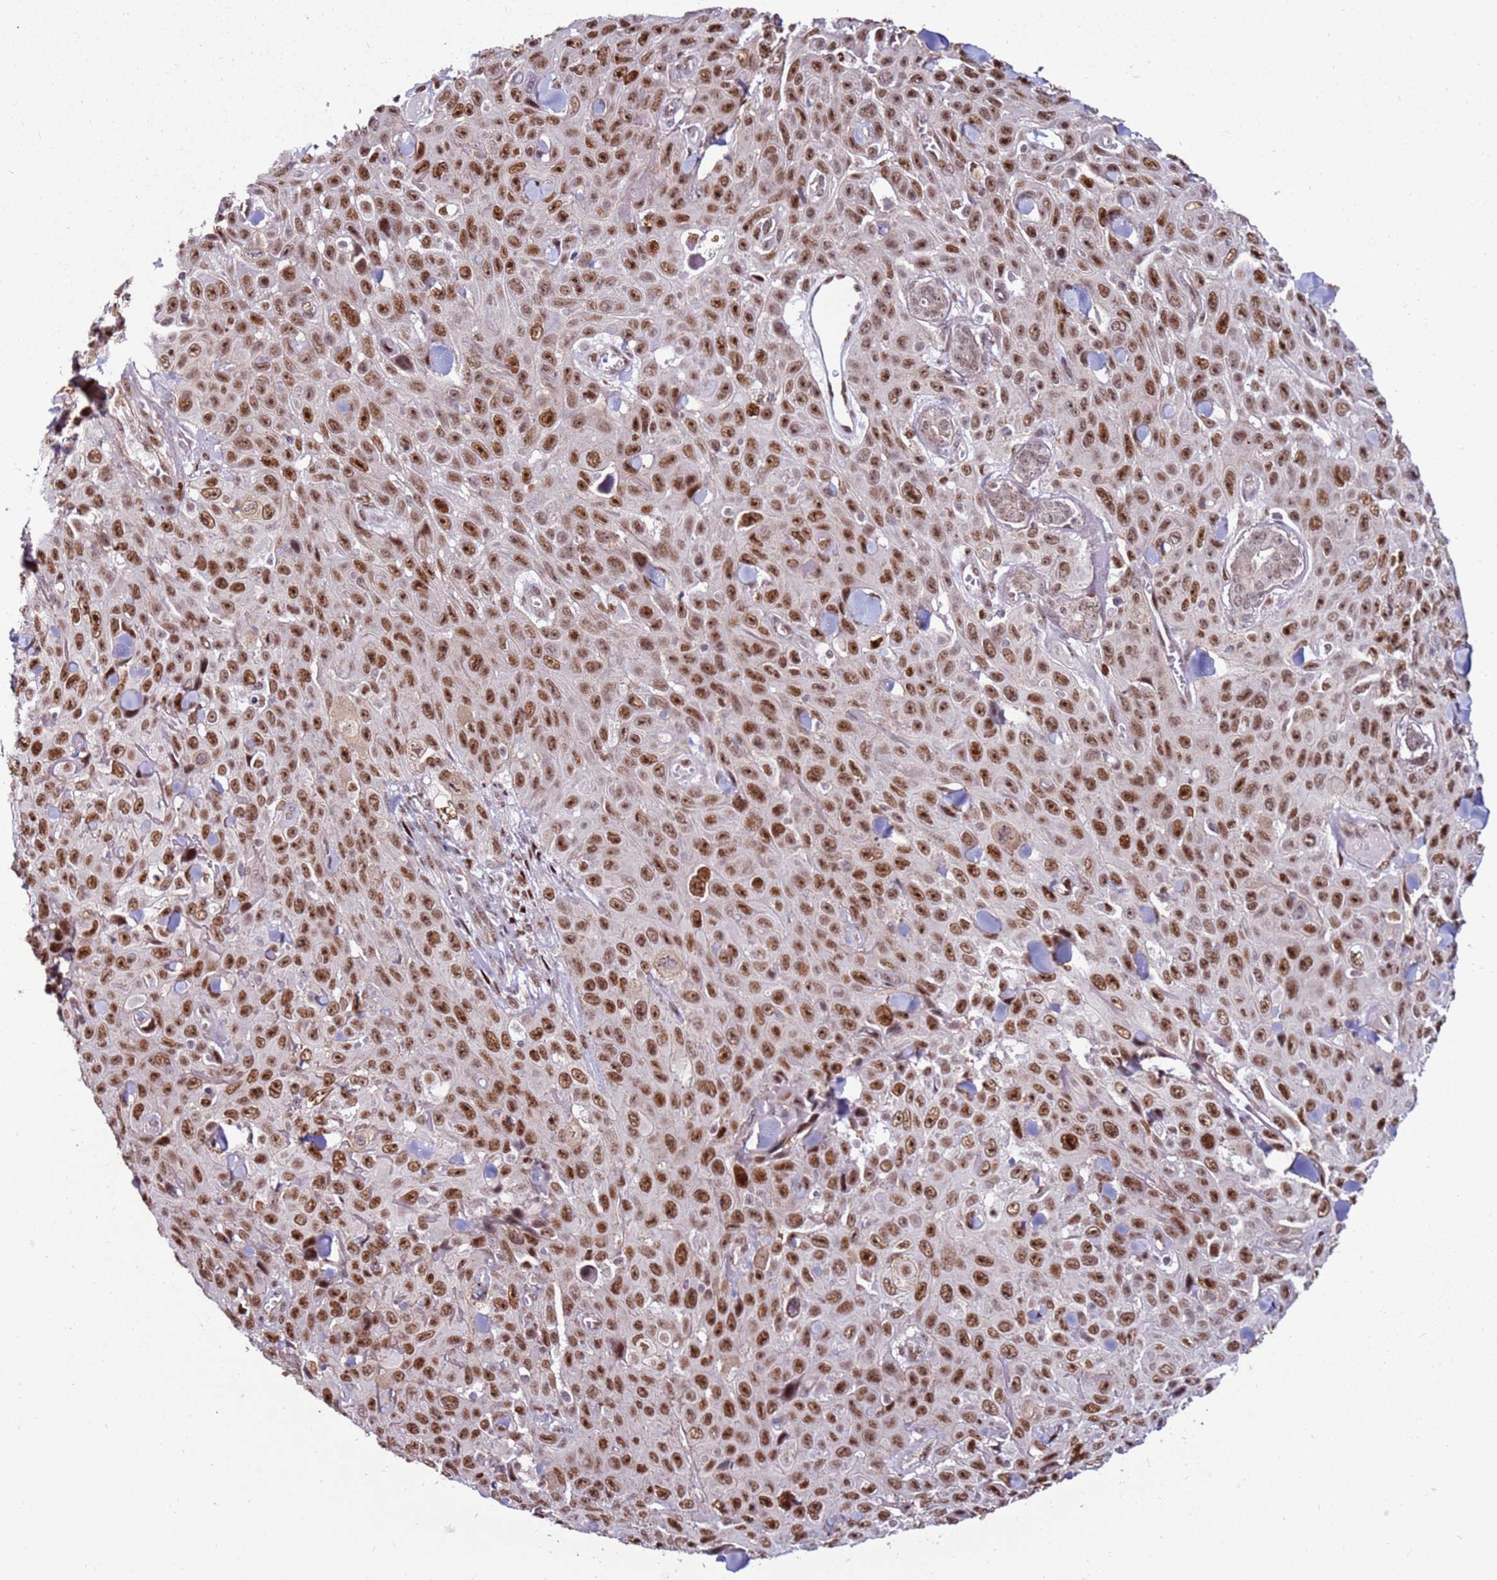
{"staining": {"intensity": "moderate", "quantity": ">75%", "location": "nuclear"}, "tissue": "skin cancer", "cell_type": "Tumor cells", "image_type": "cancer", "snomed": [{"axis": "morphology", "description": "Squamous cell carcinoma, NOS"}, {"axis": "topography", "description": "Skin"}], "caption": "Protein staining displays moderate nuclear positivity in approximately >75% of tumor cells in skin squamous cell carcinoma.", "gene": "KPNA4", "patient": {"sex": "male", "age": 82}}